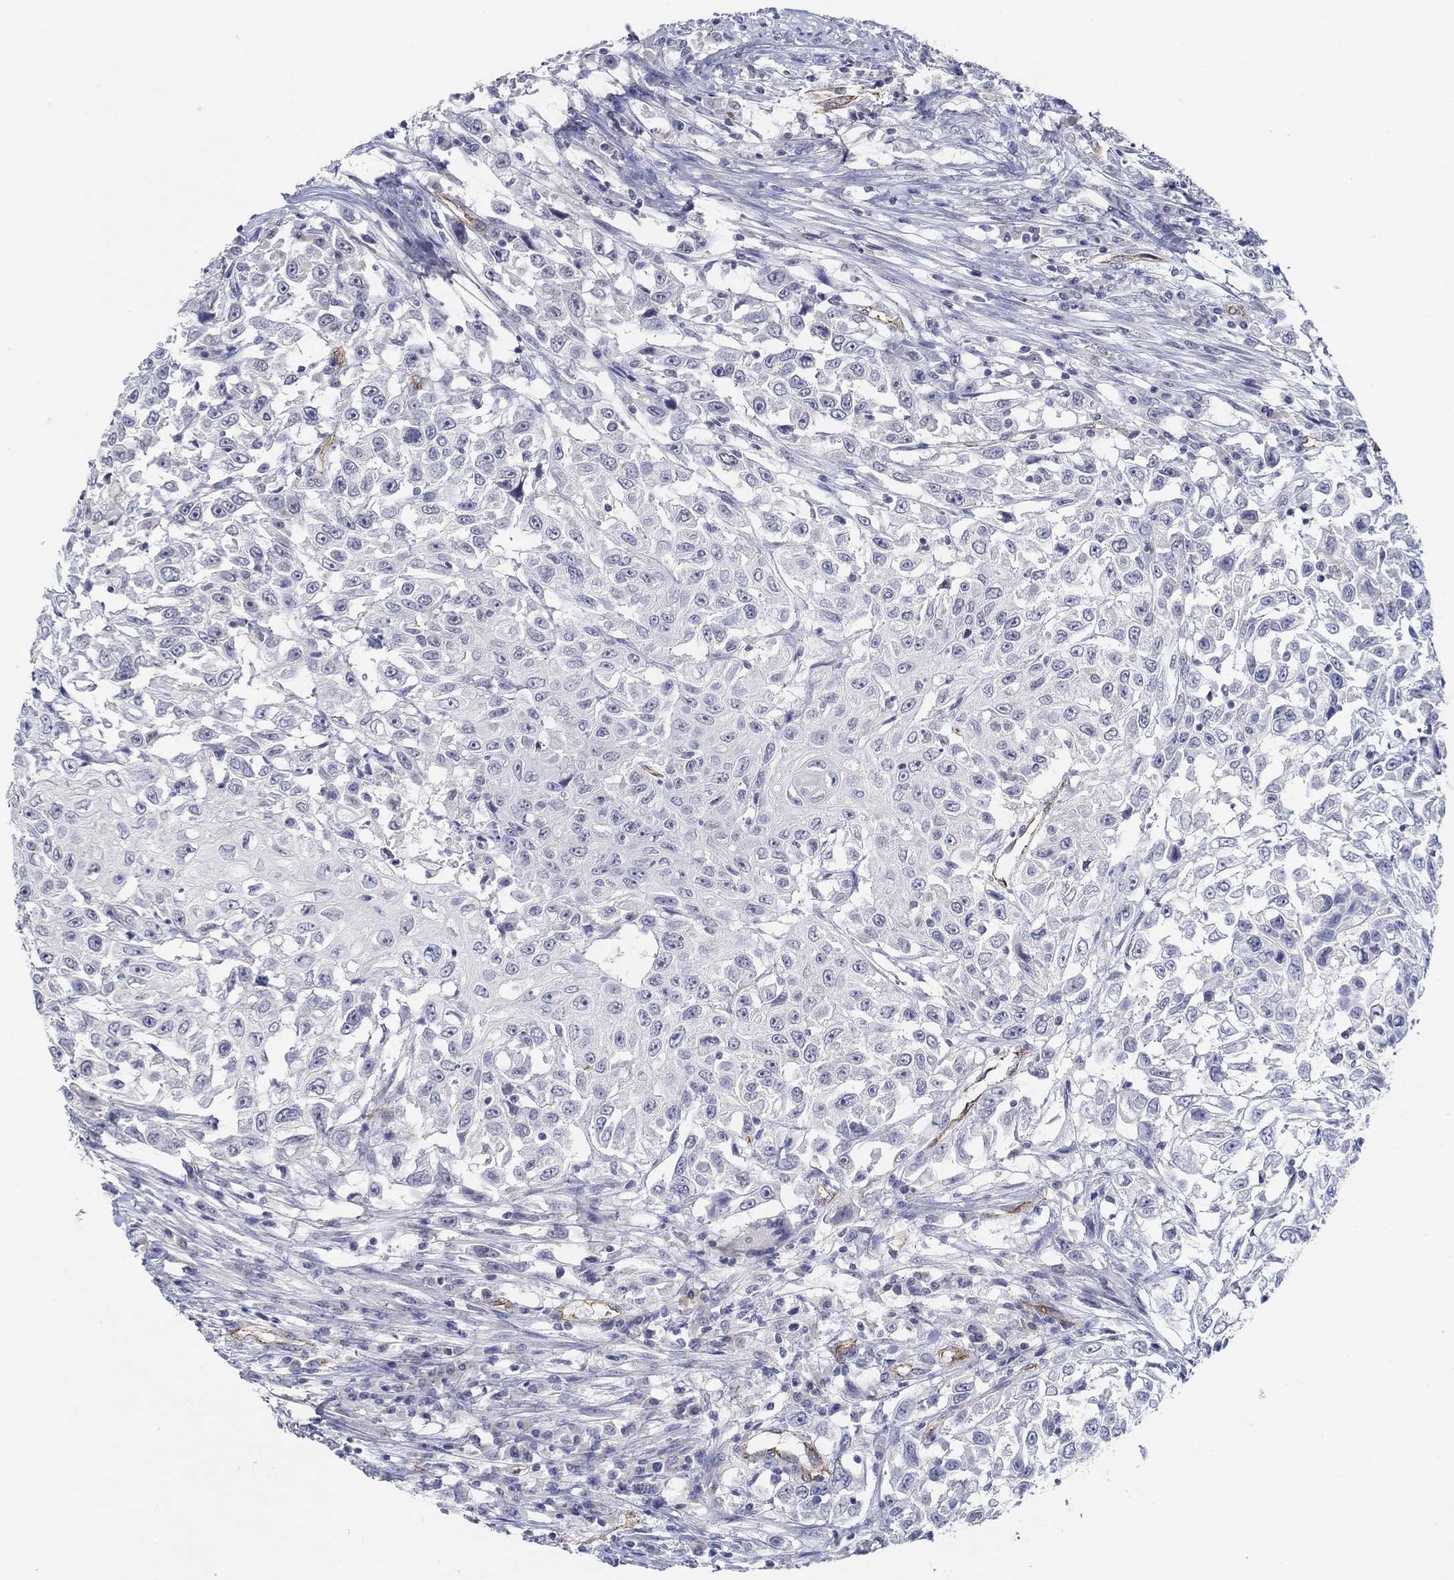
{"staining": {"intensity": "negative", "quantity": "none", "location": "none"}, "tissue": "urothelial cancer", "cell_type": "Tumor cells", "image_type": "cancer", "snomed": [{"axis": "morphology", "description": "Urothelial carcinoma, High grade"}, {"axis": "topography", "description": "Urinary bladder"}], "caption": "Histopathology image shows no significant protein staining in tumor cells of high-grade urothelial carcinoma.", "gene": "GJA5", "patient": {"sex": "female", "age": 56}}